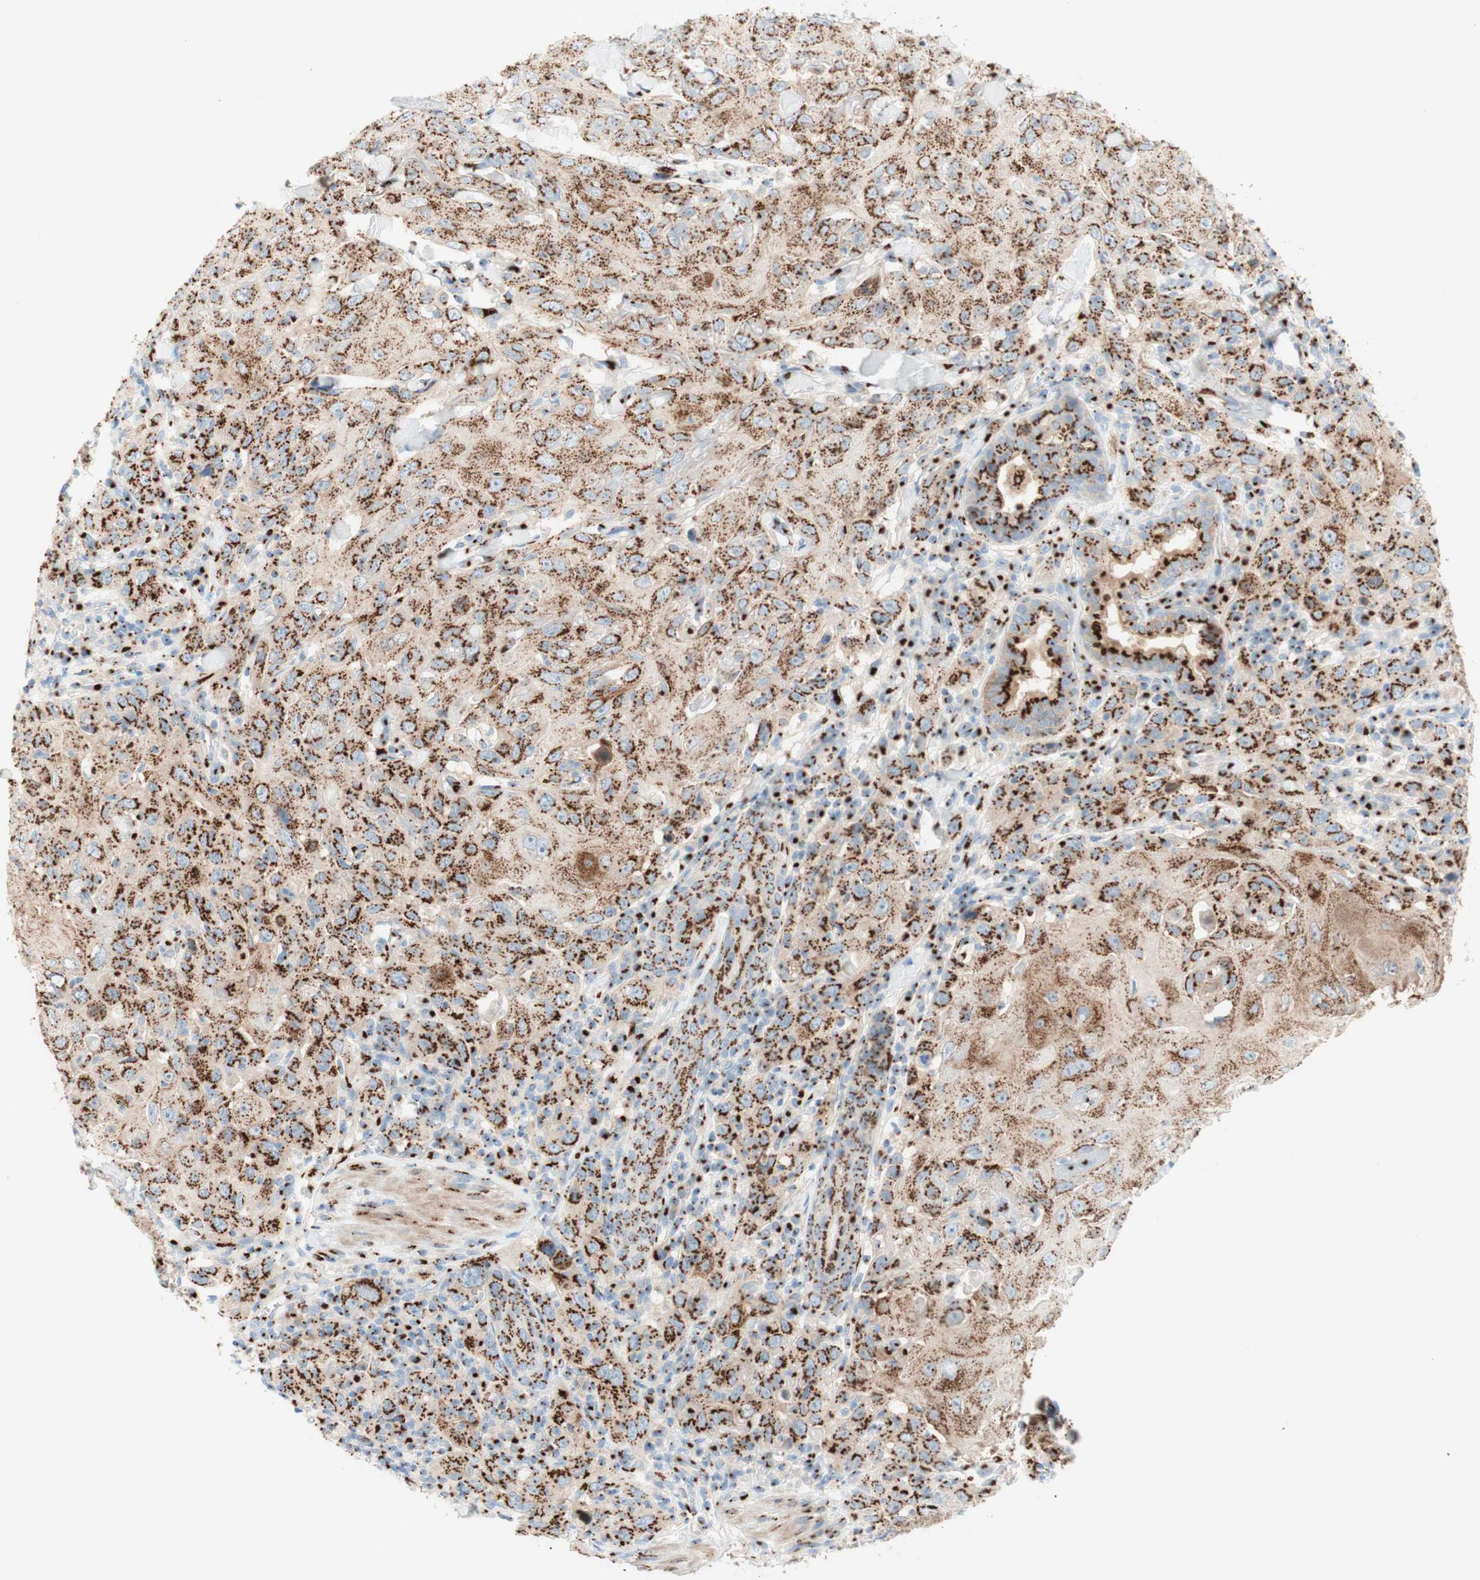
{"staining": {"intensity": "strong", "quantity": ">75%", "location": "cytoplasmic/membranous"}, "tissue": "skin cancer", "cell_type": "Tumor cells", "image_type": "cancer", "snomed": [{"axis": "morphology", "description": "Squamous cell carcinoma, NOS"}, {"axis": "topography", "description": "Skin"}], "caption": "A brown stain labels strong cytoplasmic/membranous positivity of a protein in skin cancer tumor cells. (DAB (3,3'-diaminobenzidine) = brown stain, brightfield microscopy at high magnification).", "gene": "GOLGB1", "patient": {"sex": "female", "age": 88}}